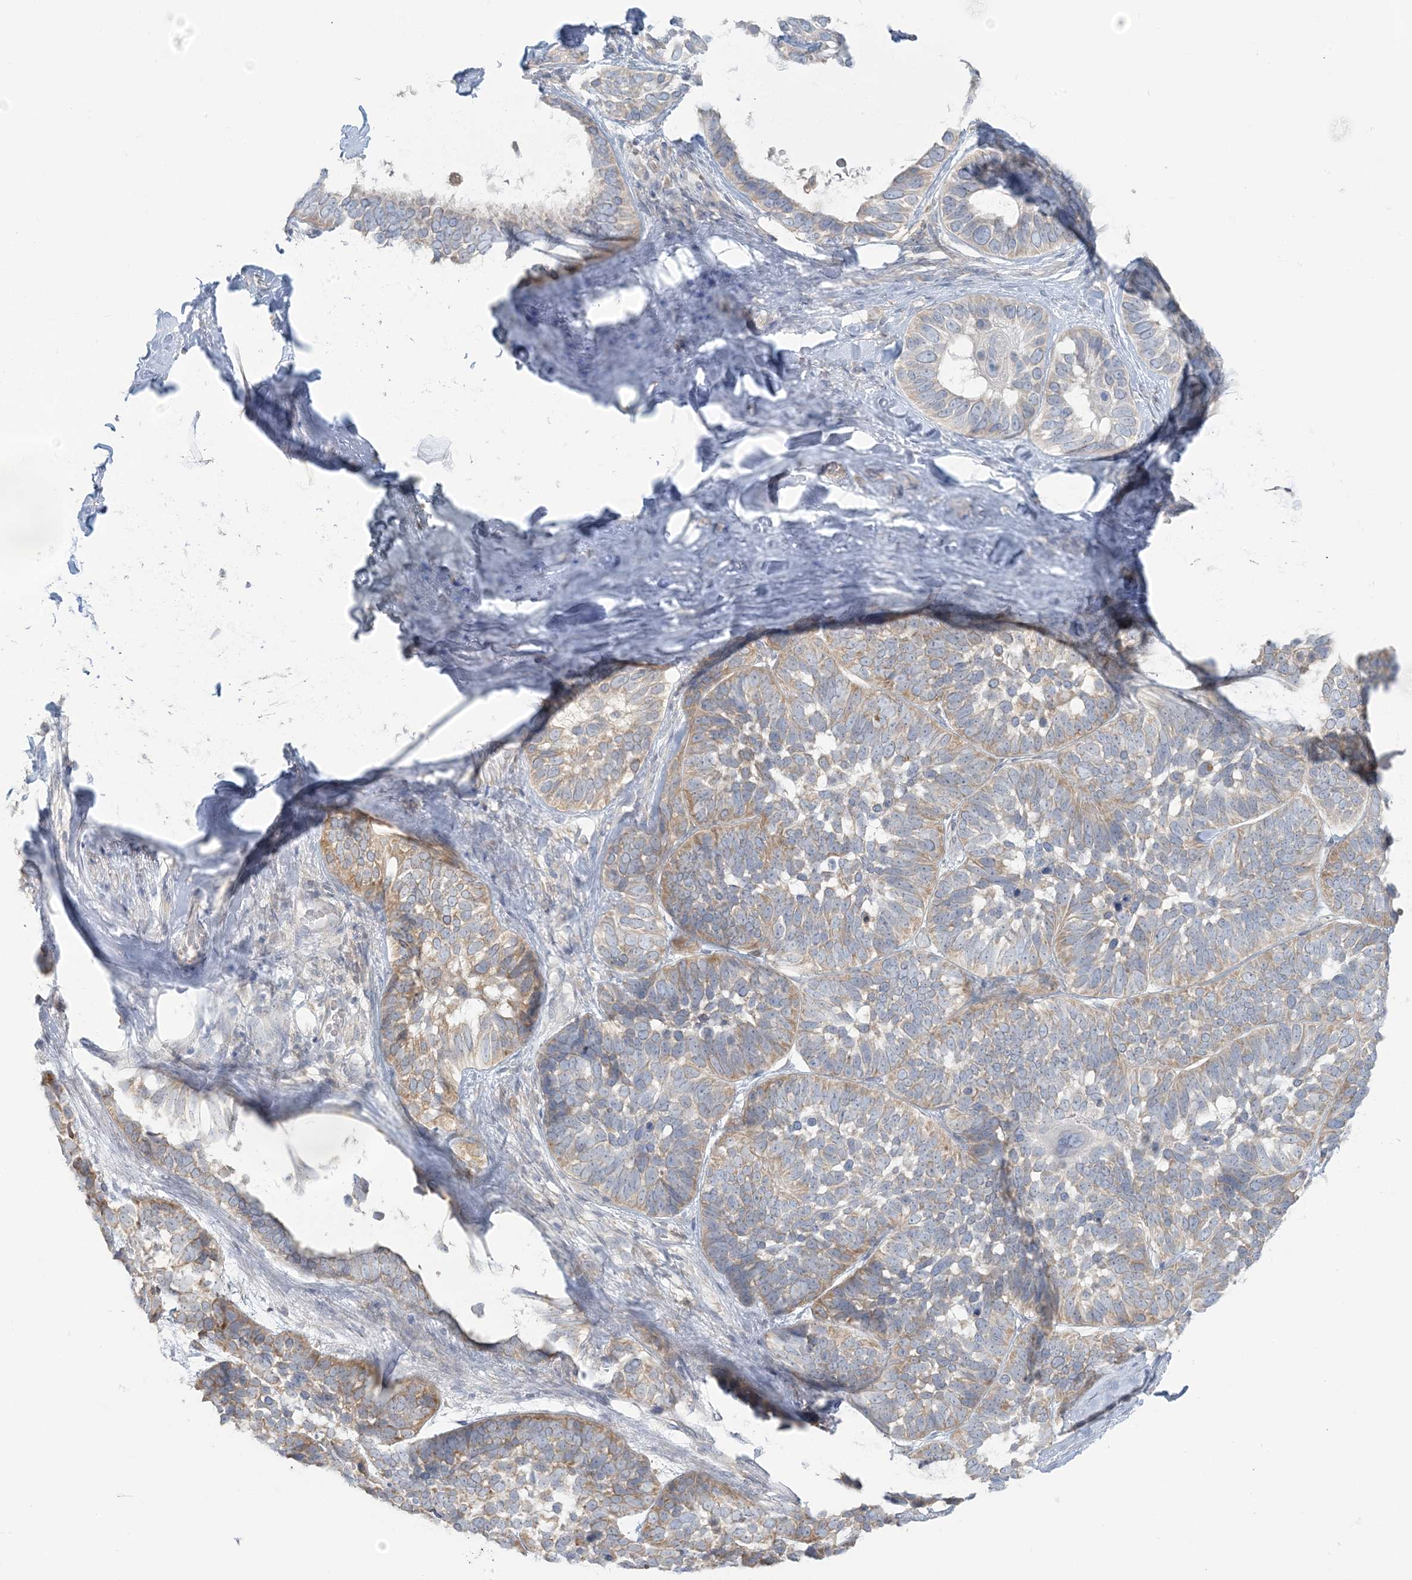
{"staining": {"intensity": "moderate", "quantity": "<25%", "location": "cytoplasmic/membranous"}, "tissue": "skin cancer", "cell_type": "Tumor cells", "image_type": "cancer", "snomed": [{"axis": "morphology", "description": "Basal cell carcinoma"}, {"axis": "topography", "description": "Skin"}], "caption": "Skin basal cell carcinoma stained with DAB immunohistochemistry (IHC) shows low levels of moderate cytoplasmic/membranous staining in approximately <25% of tumor cells. (DAB (3,3'-diaminobenzidine) = brown stain, brightfield microscopy at high magnification).", "gene": "EEFSEC", "patient": {"sex": "male", "age": 62}}